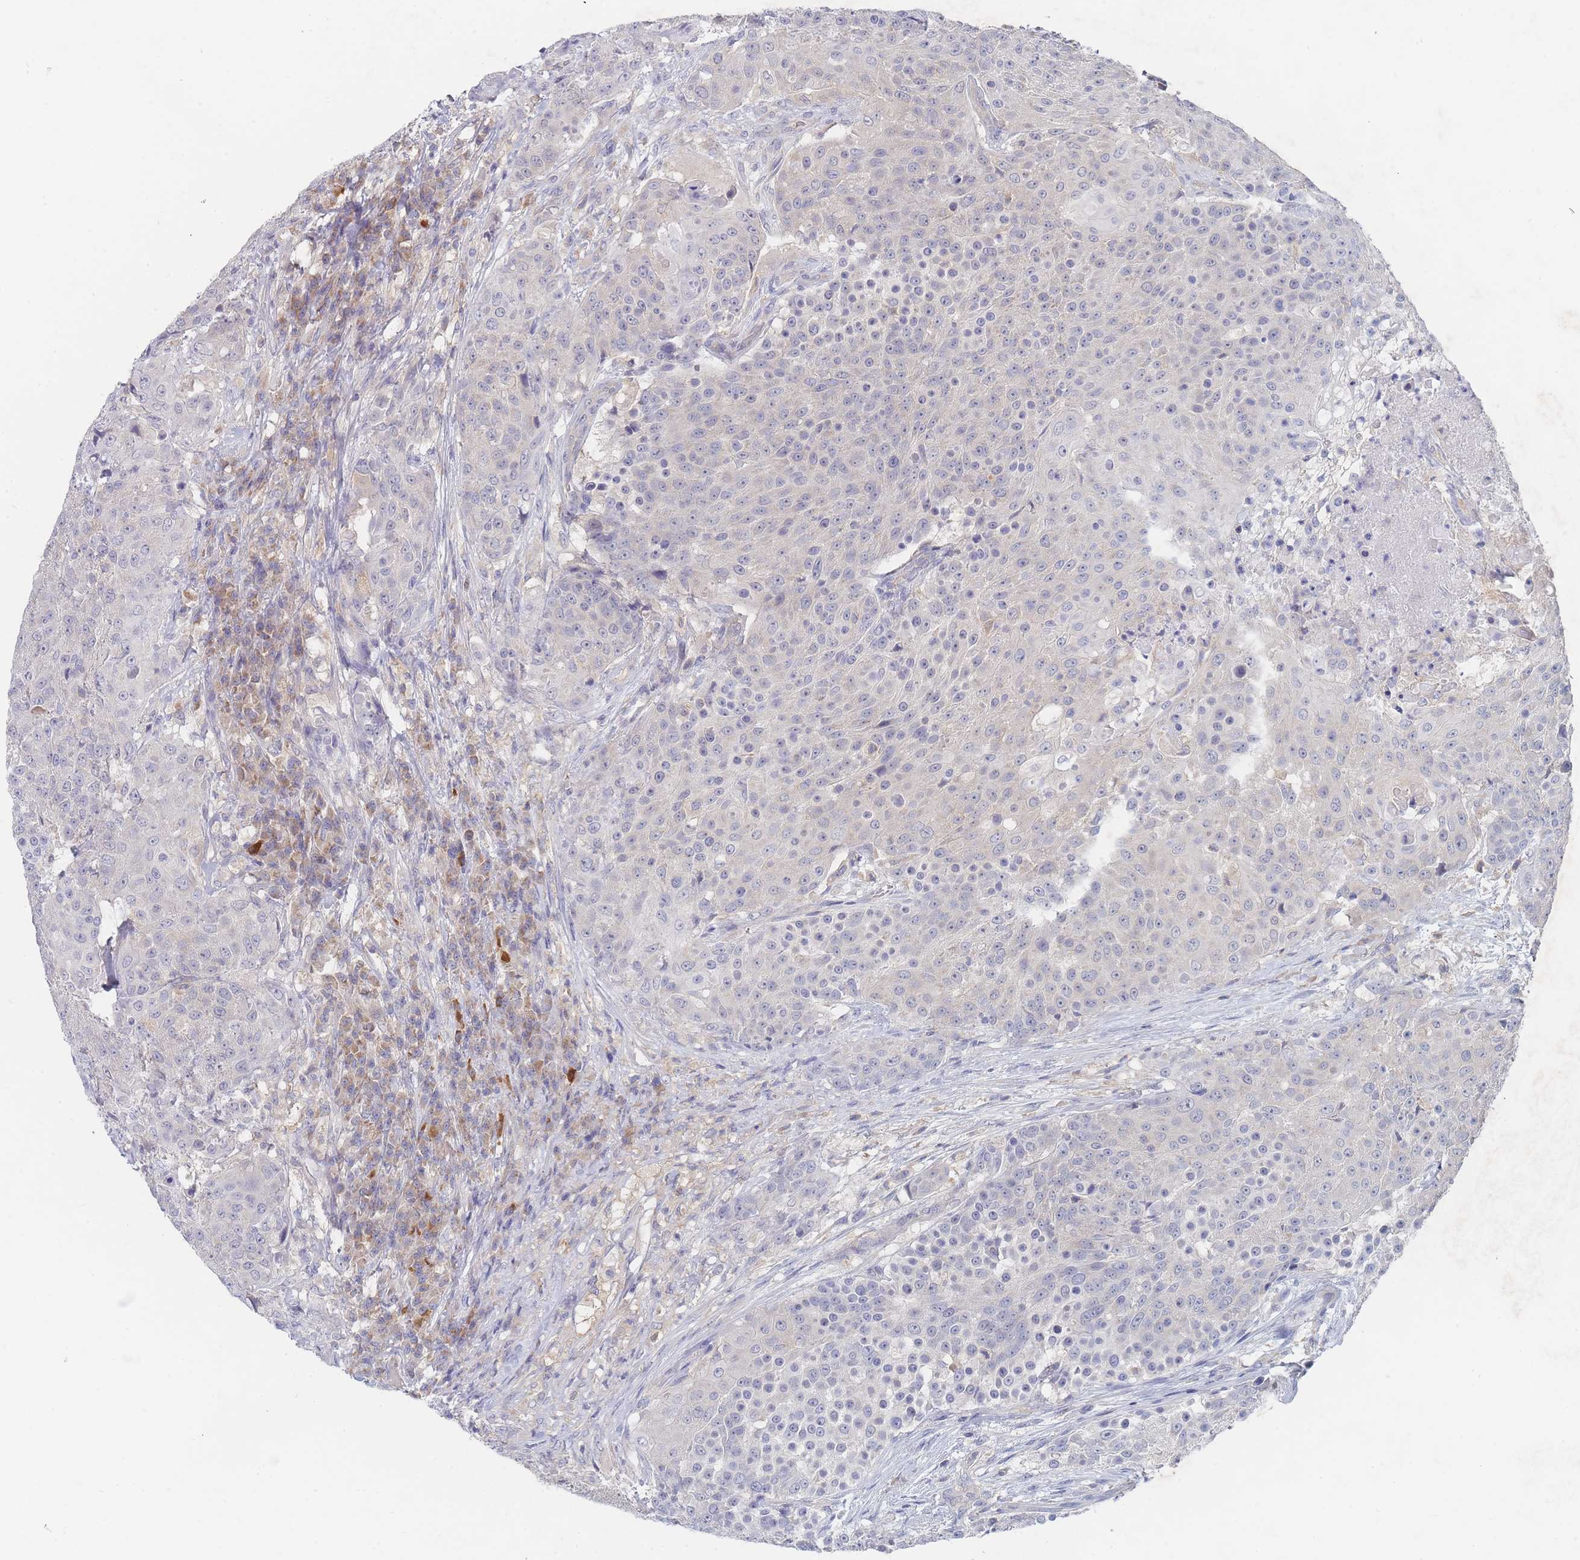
{"staining": {"intensity": "negative", "quantity": "none", "location": "none"}, "tissue": "urothelial cancer", "cell_type": "Tumor cells", "image_type": "cancer", "snomed": [{"axis": "morphology", "description": "Urothelial carcinoma, High grade"}, {"axis": "topography", "description": "Urinary bladder"}], "caption": "High power microscopy histopathology image of an immunohistochemistry micrograph of urothelial cancer, revealing no significant staining in tumor cells. (Immunohistochemistry (ihc), brightfield microscopy, high magnification).", "gene": "PPP6C", "patient": {"sex": "female", "age": 63}}